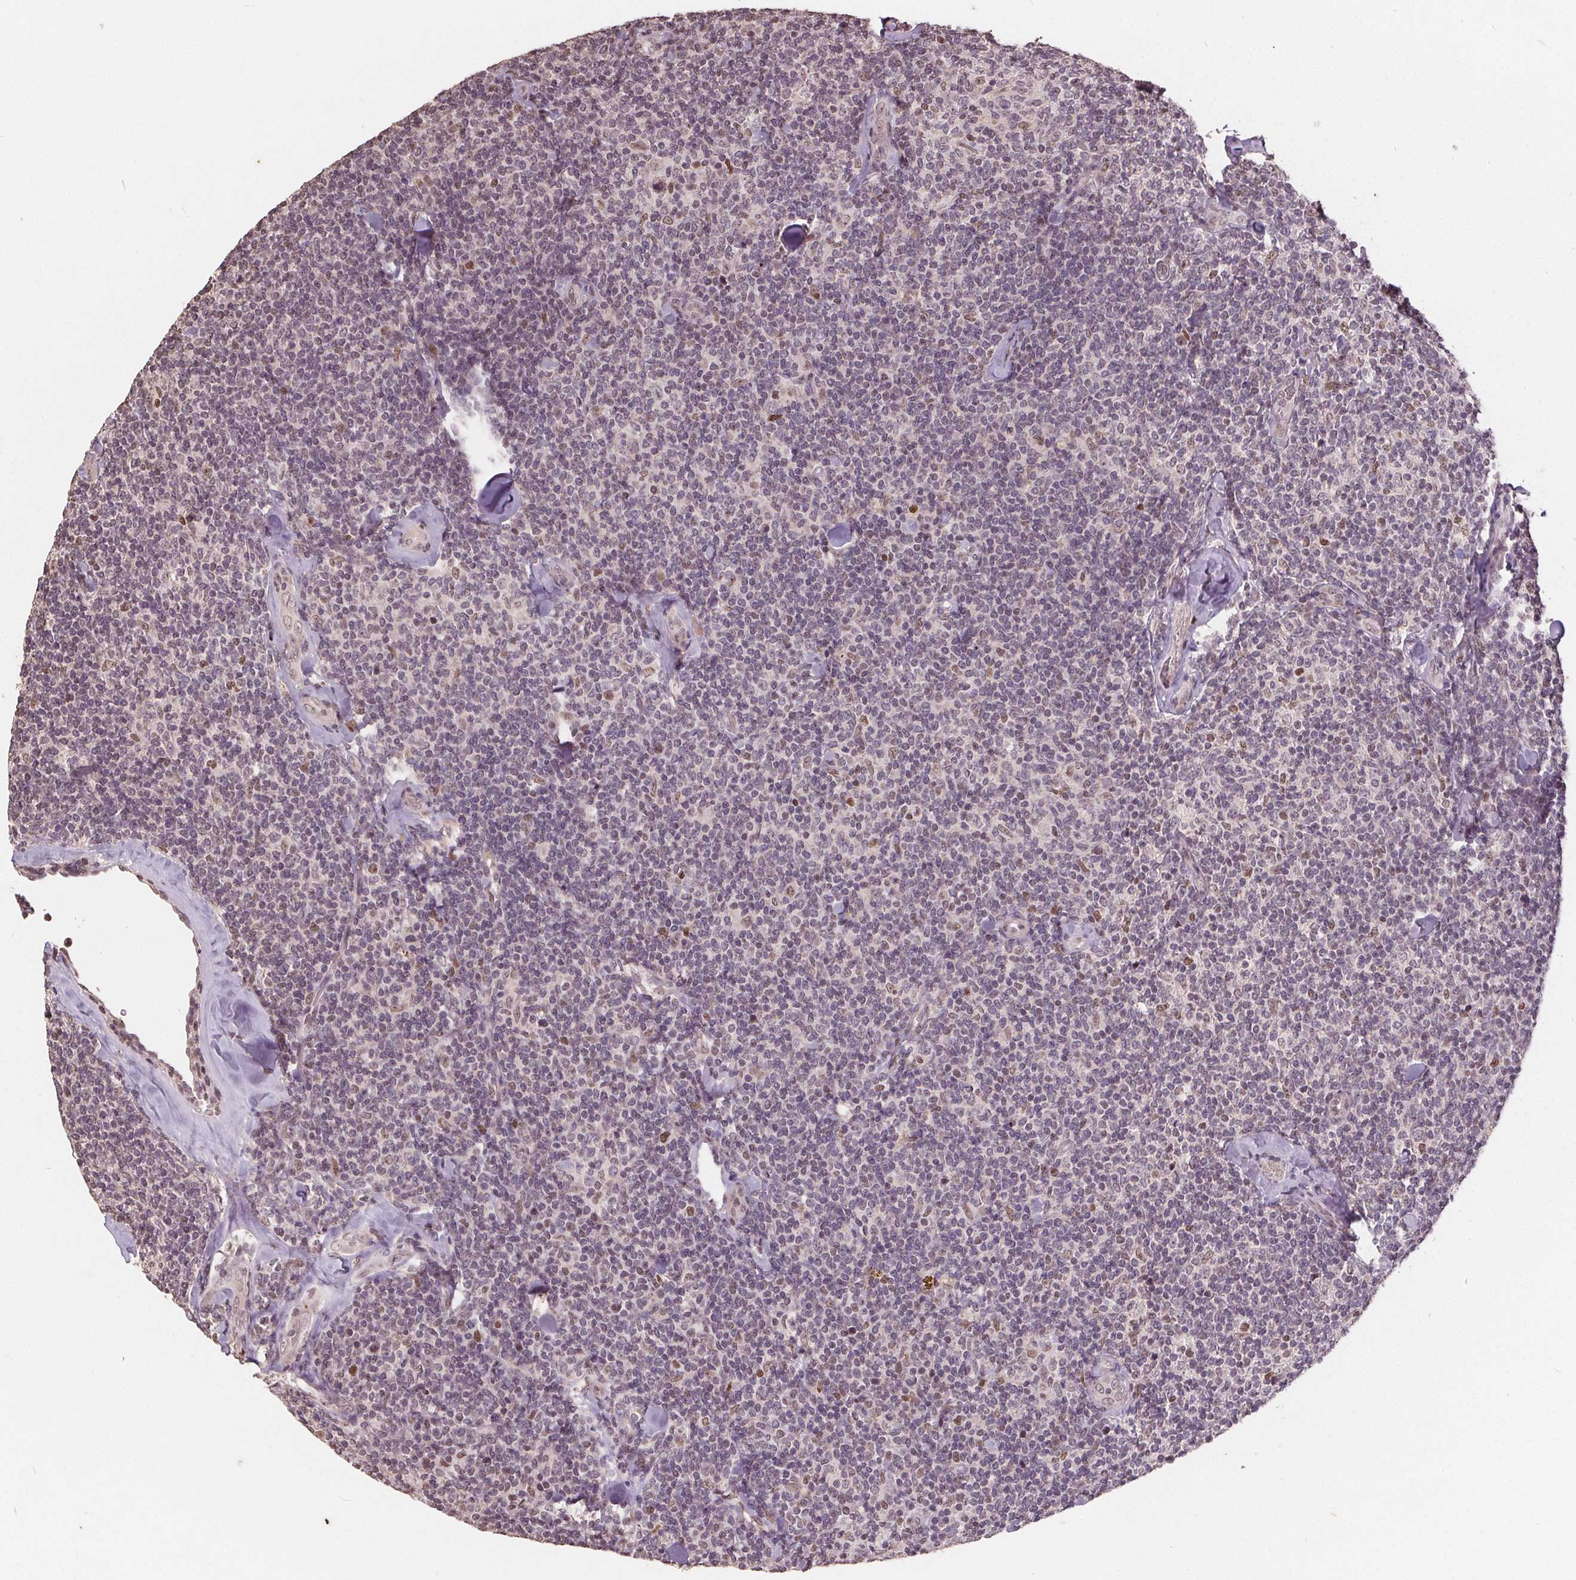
{"staining": {"intensity": "negative", "quantity": "none", "location": "none"}, "tissue": "lymphoma", "cell_type": "Tumor cells", "image_type": "cancer", "snomed": [{"axis": "morphology", "description": "Malignant lymphoma, non-Hodgkin's type, Low grade"}, {"axis": "topography", "description": "Lymph node"}], "caption": "Protein analysis of lymphoma demonstrates no significant expression in tumor cells.", "gene": "DNMT3B", "patient": {"sex": "female", "age": 56}}